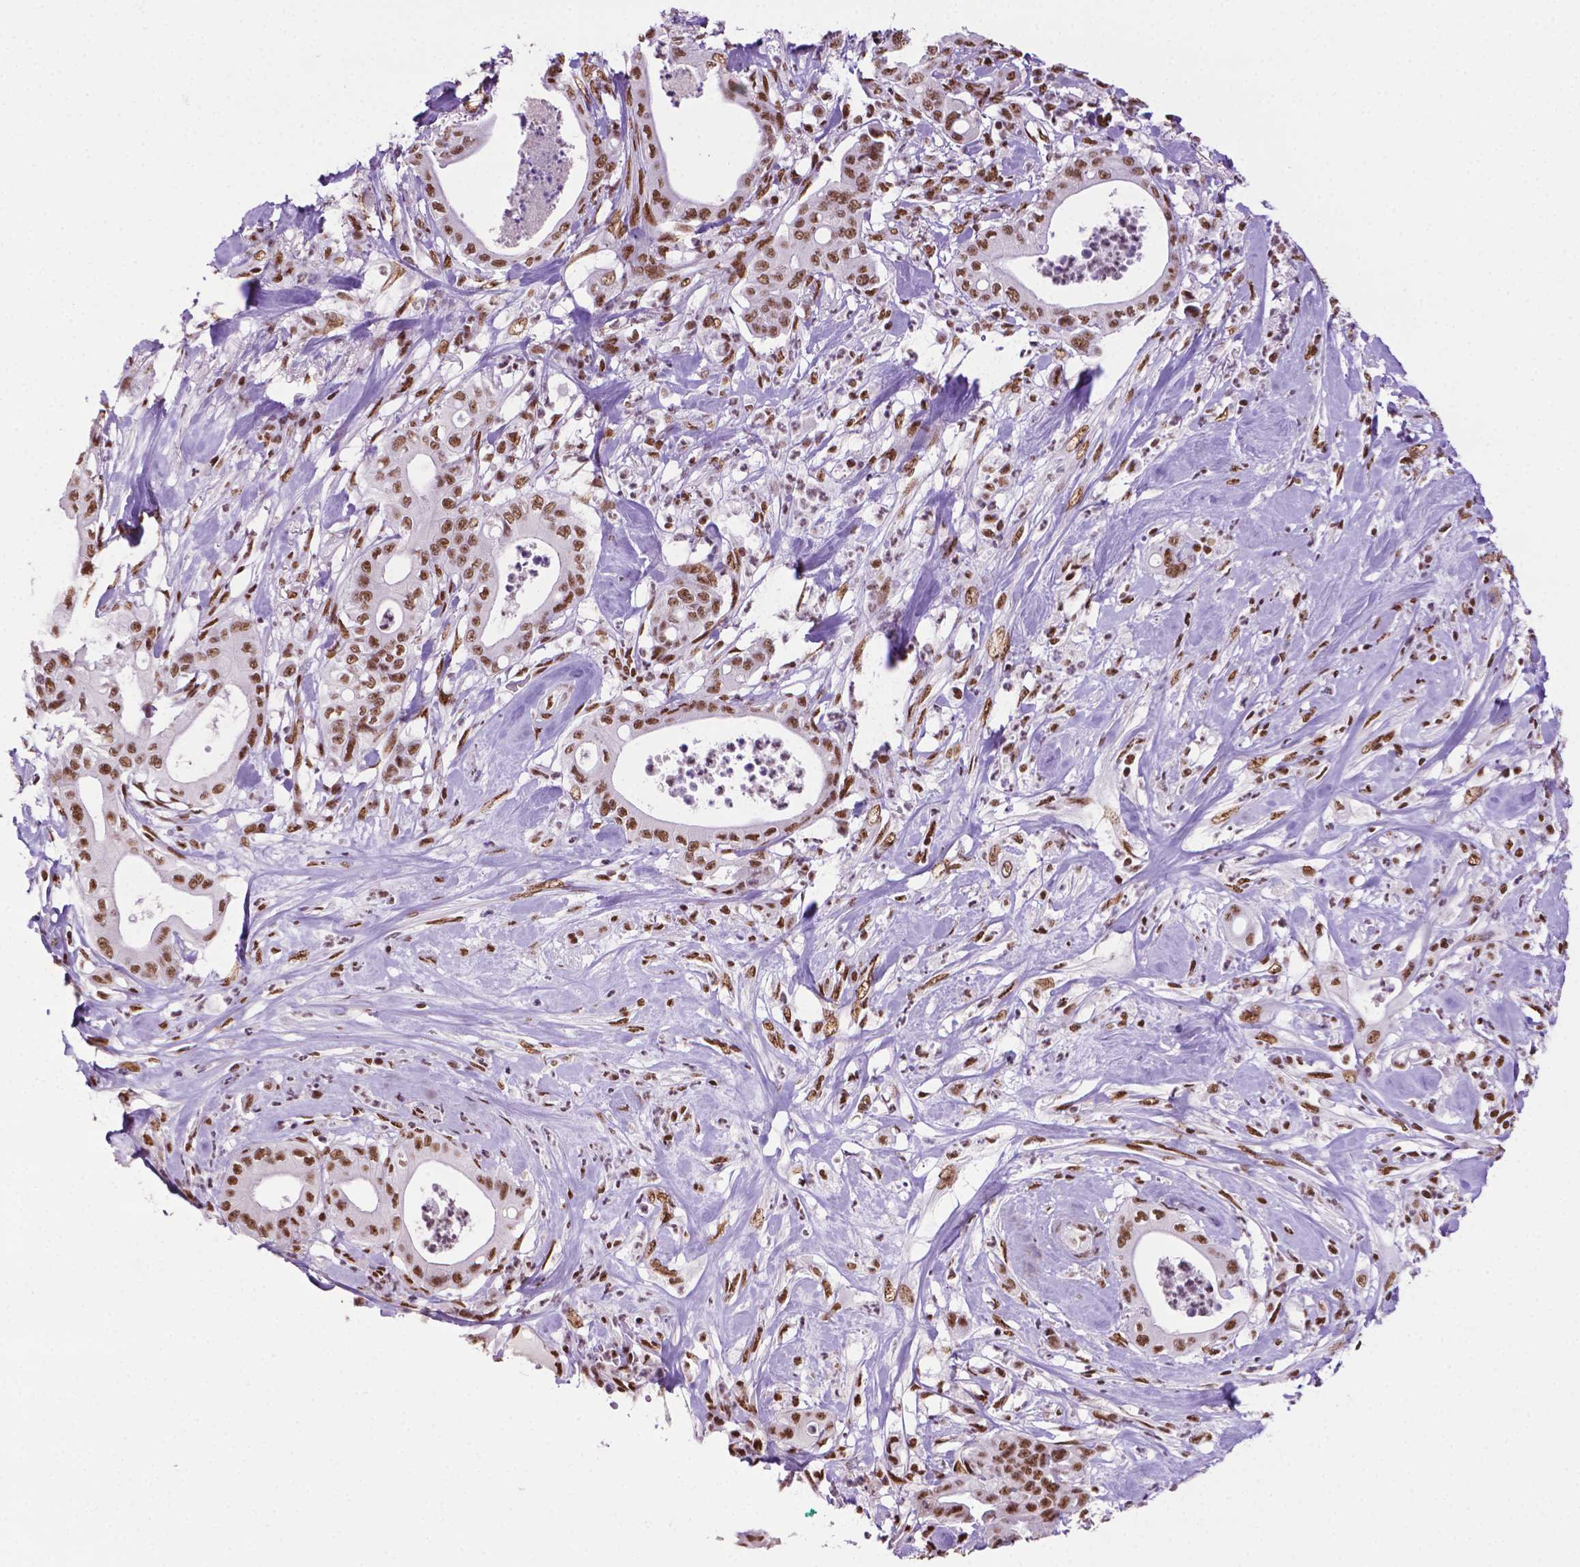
{"staining": {"intensity": "moderate", "quantity": ">75%", "location": "nuclear"}, "tissue": "pancreatic cancer", "cell_type": "Tumor cells", "image_type": "cancer", "snomed": [{"axis": "morphology", "description": "Adenocarcinoma, NOS"}, {"axis": "topography", "description": "Pancreas"}], "caption": "DAB immunohistochemical staining of human pancreatic adenocarcinoma reveals moderate nuclear protein expression in approximately >75% of tumor cells.", "gene": "CCAR2", "patient": {"sex": "male", "age": 71}}